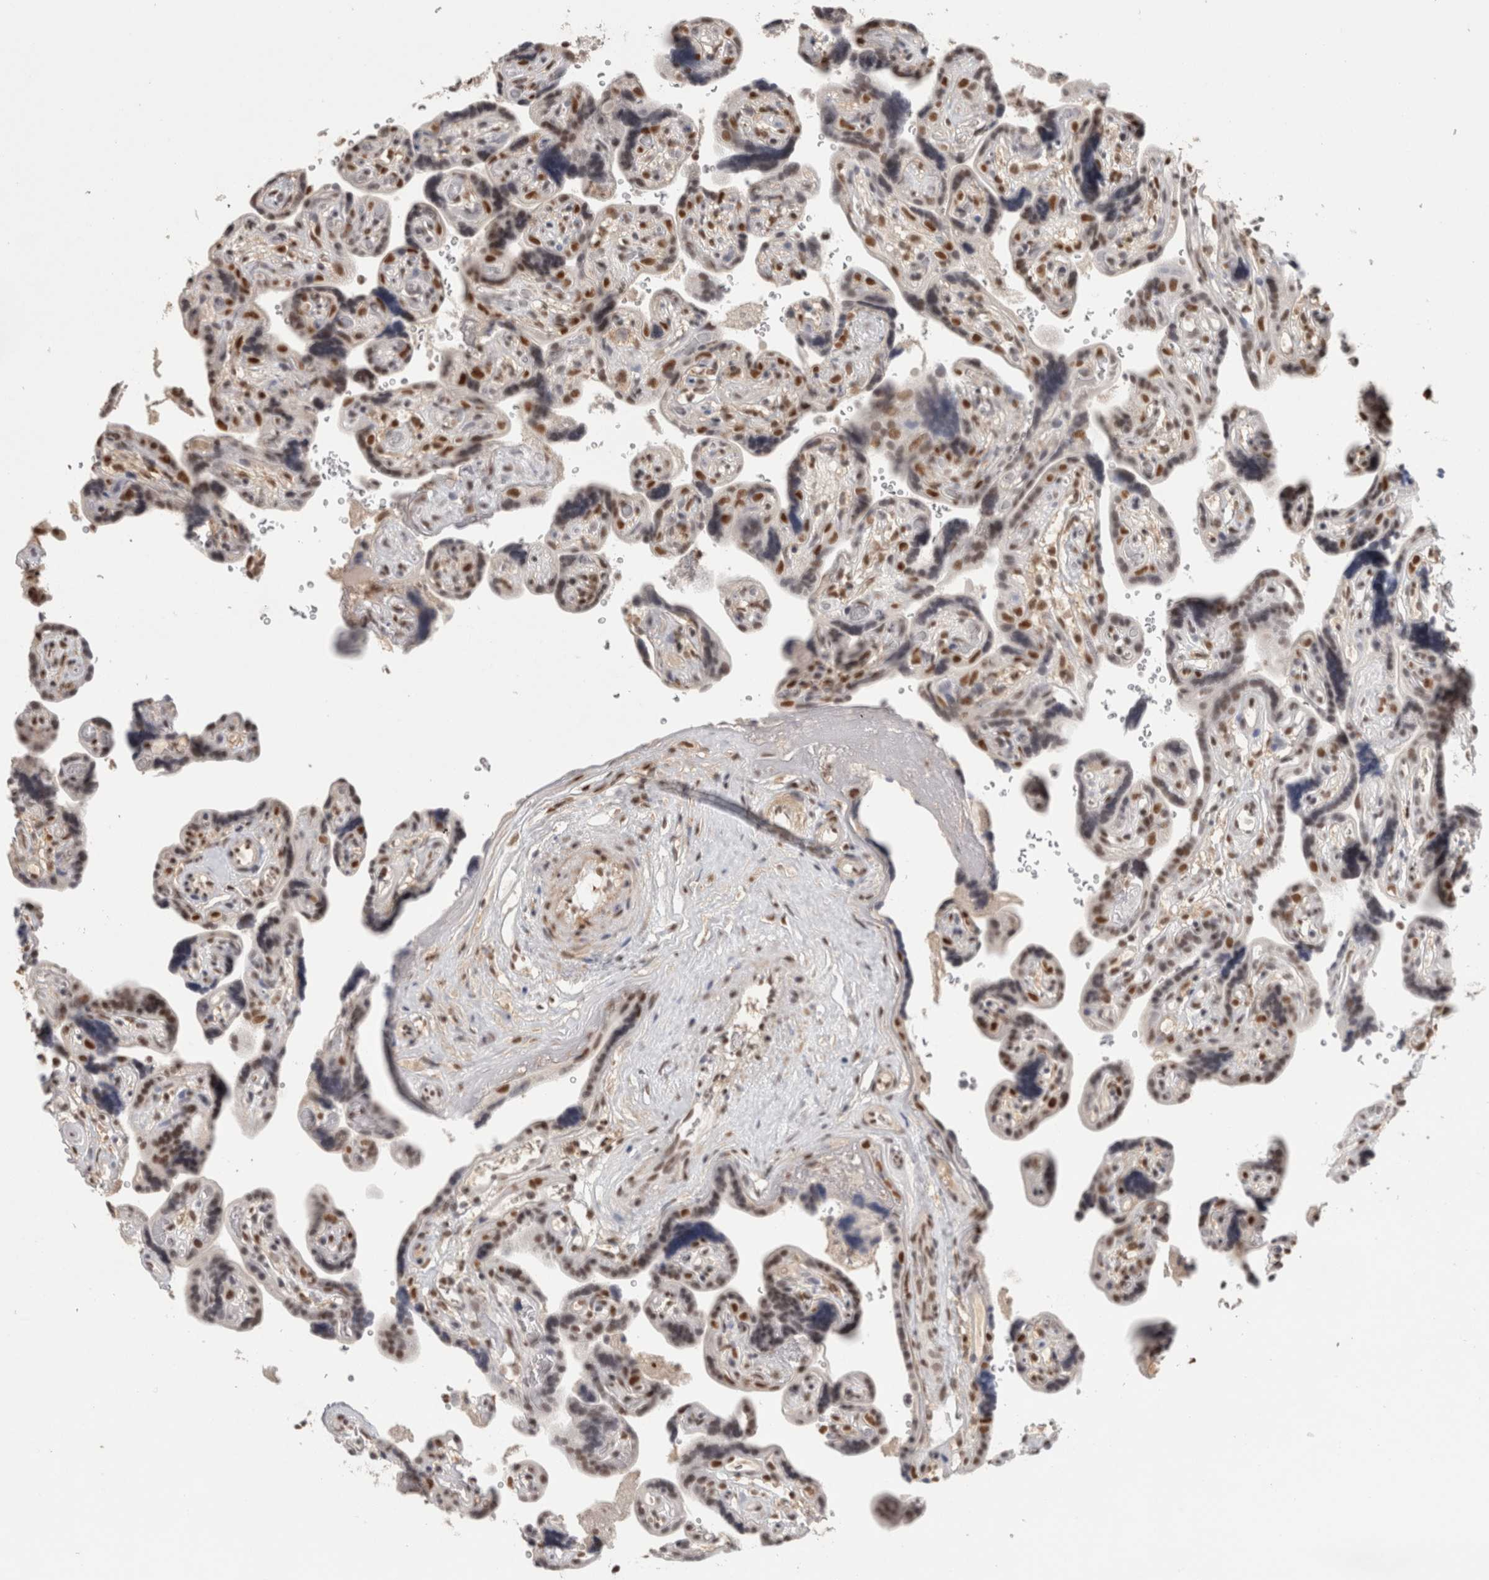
{"staining": {"intensity": "moderate", "quantity": ">75%", "location": "nuclear"}, "tissue": "placenta", "cell_type": "Decidual cells", "image_type": "normal", "snomed": [{"axis": "morphology", "description": "Normal tissue, NOS"}, {"axis": "topography", "description": "Placenta"}], "caption": "Normal placenta demonstrates moderate nuclear positivity in approximately >75% of decidual cells, visualized by immunohistochemistry.", "gene": "ZNF830", "patient": {"sex": "female", "age": 30}}